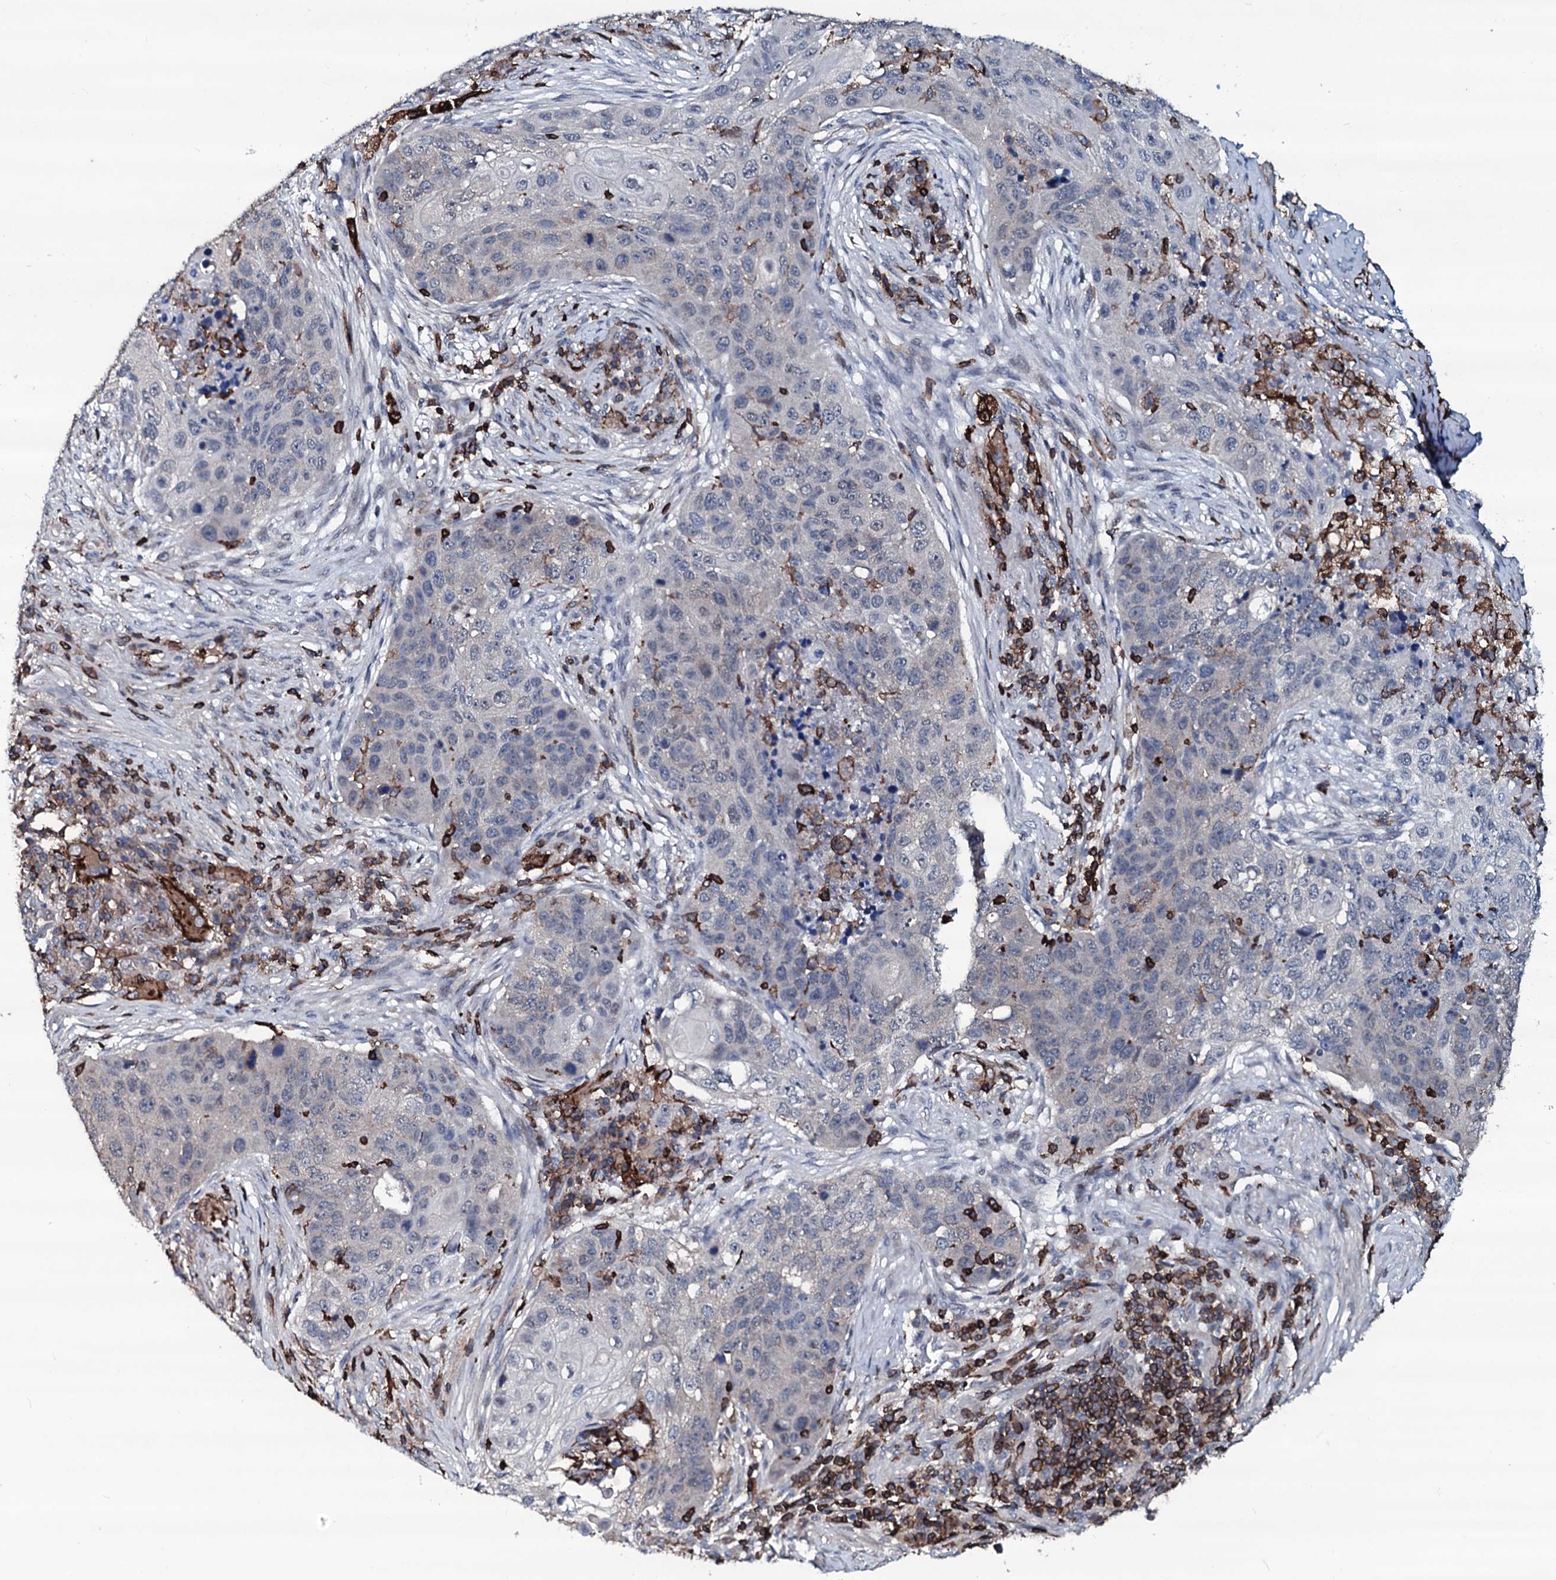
{"staining": {"intensity": "negative", "quantity": "none", "location": "none"}, "tissue": "lung cancer", "cell_type": "Tumor cells", "image_type": "cancer", "snomed": [{"axis": "morphology", "description": "Squamous cell carcinoma, NOS"}, {"axis": "topography", "description": "Lung"}], "caption": "Tumor cells show no significant protein staining in squamous cell carcinoma (lung).", "gene": "OGFOD2", "patient": {"sex": "female", "age": 63}}